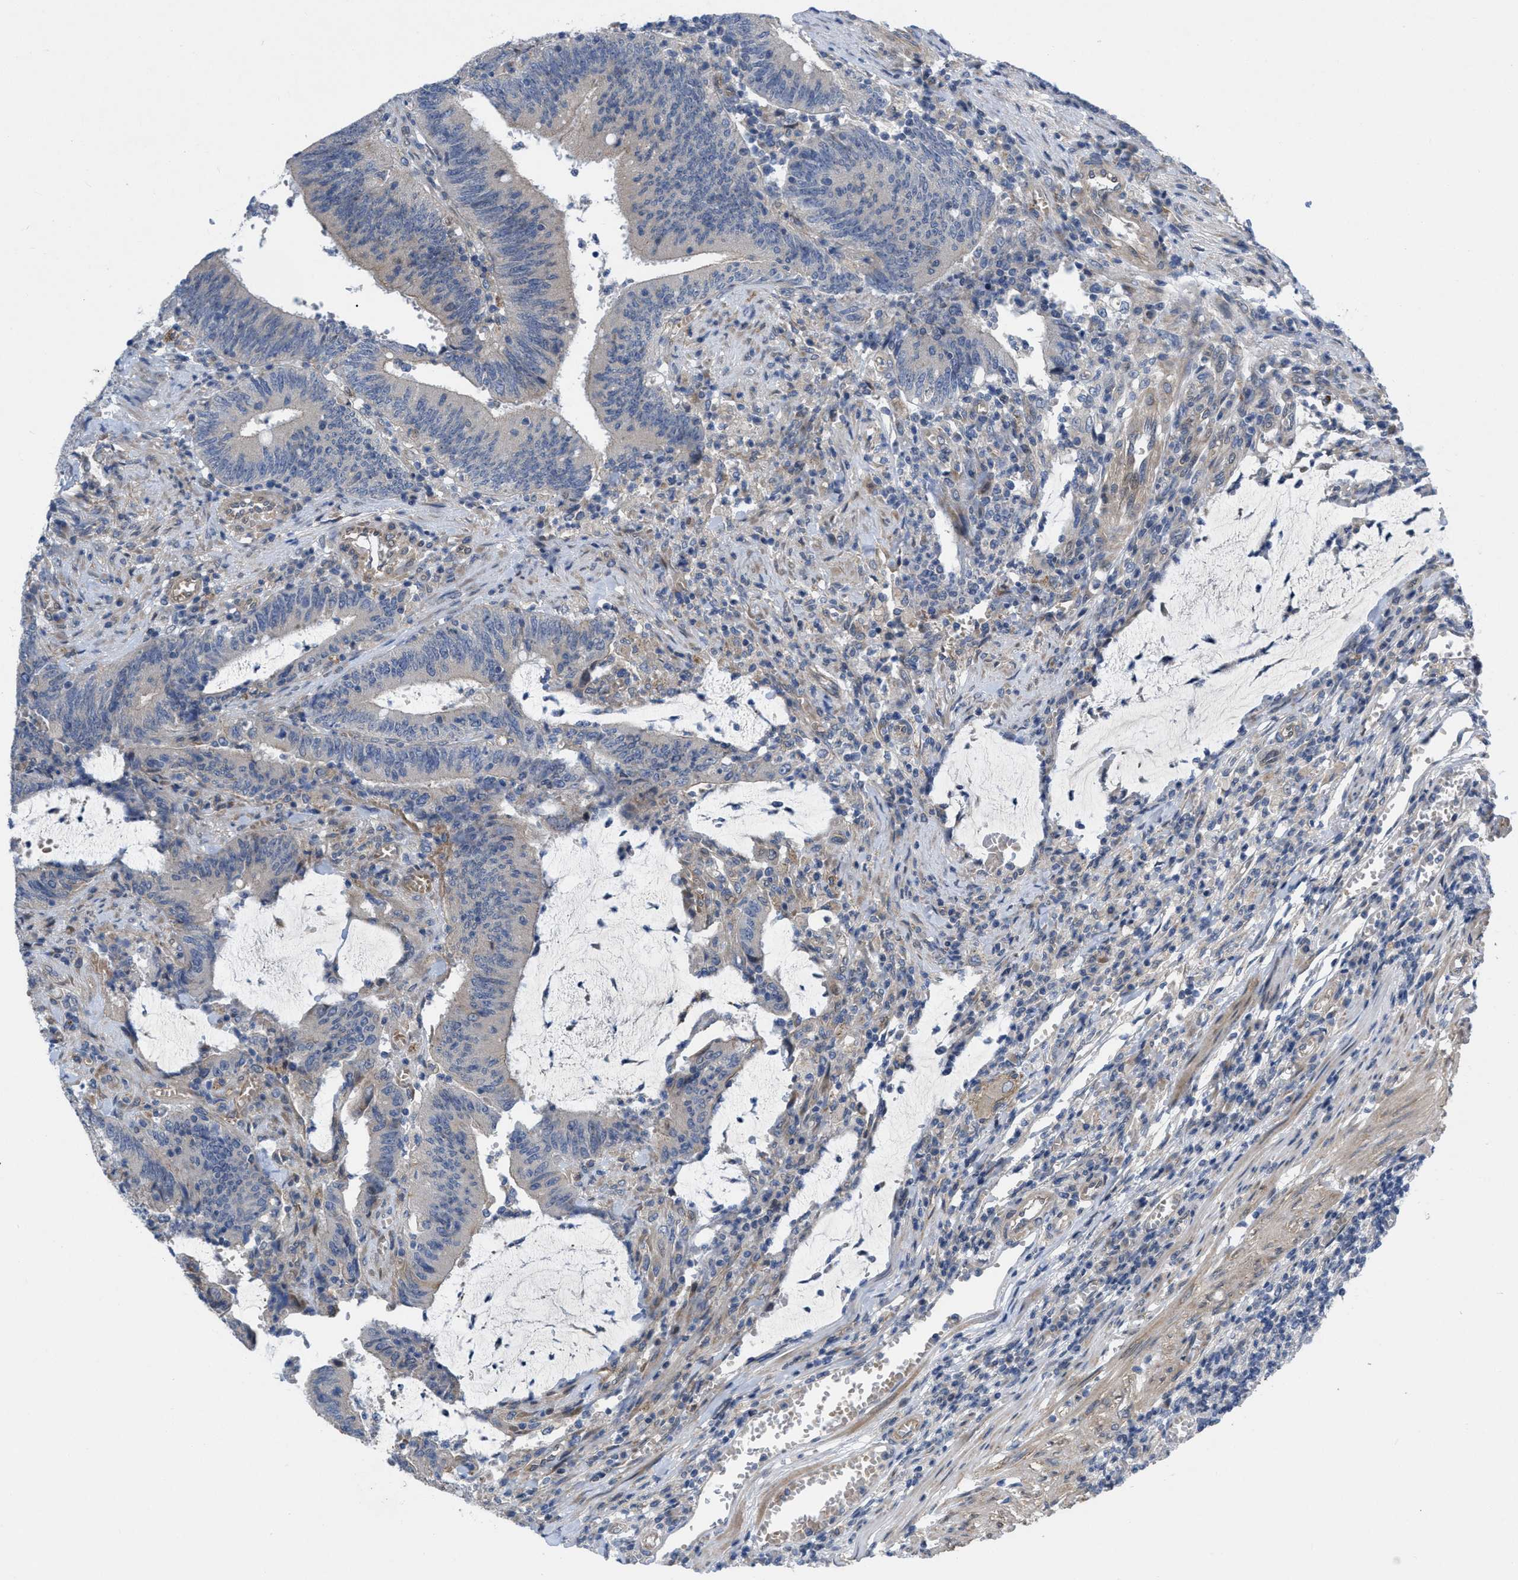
{"staining": {"intensity": "negative", "quantity": "none", "location": "none"}, "tissue": "colorectal cancer", "cell_type": "Tumor cells", "image_type": "cancer", "snomed": [{"axis": "morphology", "description": "Normal tissue, NOS"}, {"axis": "morphology", "description": "Adenocarcinoma, NOS"}, {"axis": "topography", "description": "Rectum"}], "caption": "DAB immunohistochemical staining of adenocarcinoma (colorectal) shows no significant positivity in tumor cells. (DAB (3,3'-diaminobenzidine) IHC, high magnification).", "gene": "NDEL1", "patient": {"sex": "female", "age": 66}}